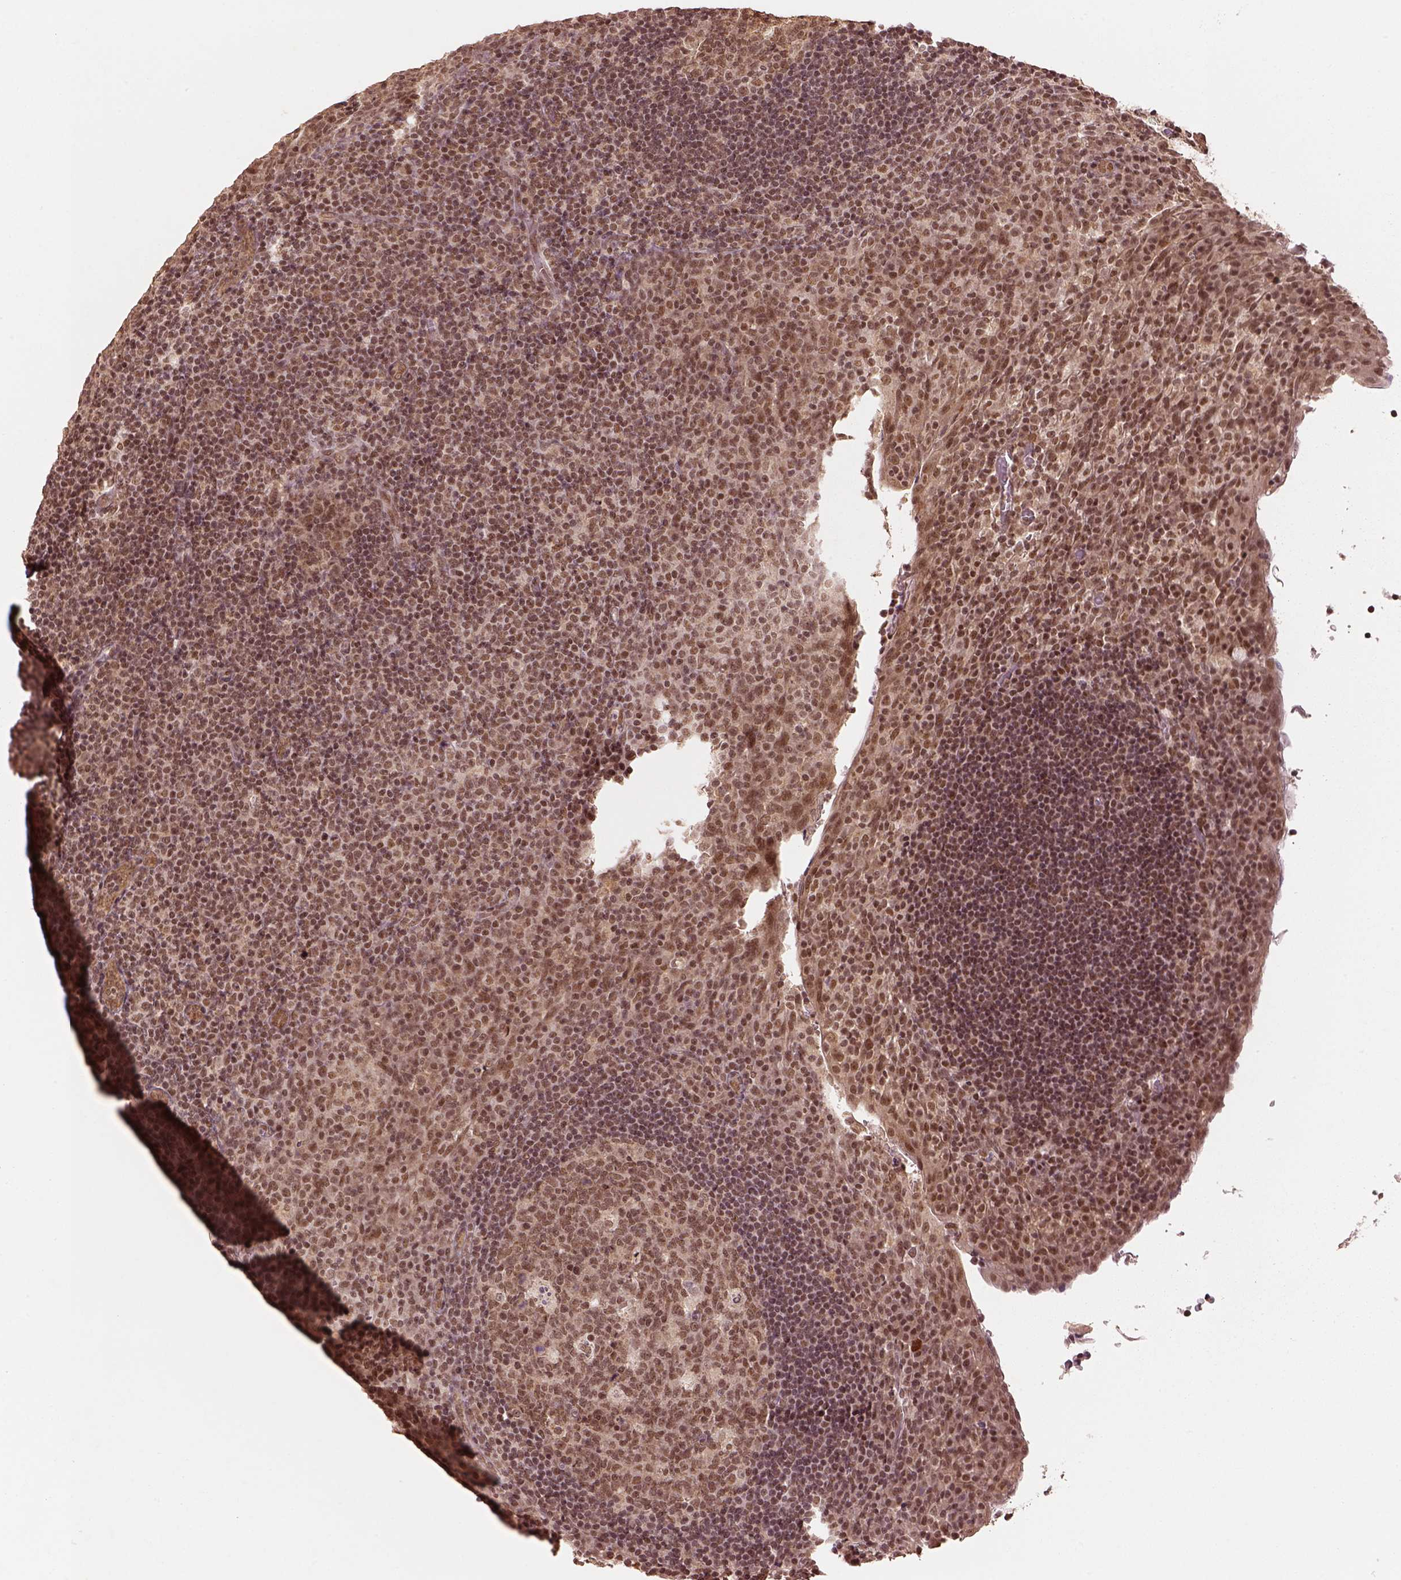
{"staining": {"intensity": "moderate", "quantity": ">75%", "location": "nuclear"}, "tissue": "tonsil", "cell_type": "Germinal center cells", "image_type": "normal", "snomed": [{"axis": "morphology", "description": "Normal tissue, NOS"}, {"axis": "topography", "description": "Tonsil"}], "caption": "Brown immunohistochemical staining in normal tonsil demonstrates moderate nuclear staining in approximately >75% of germinal center cells.", "gene": "BRD9", "patient": {"sex": "male", "age": 17}}